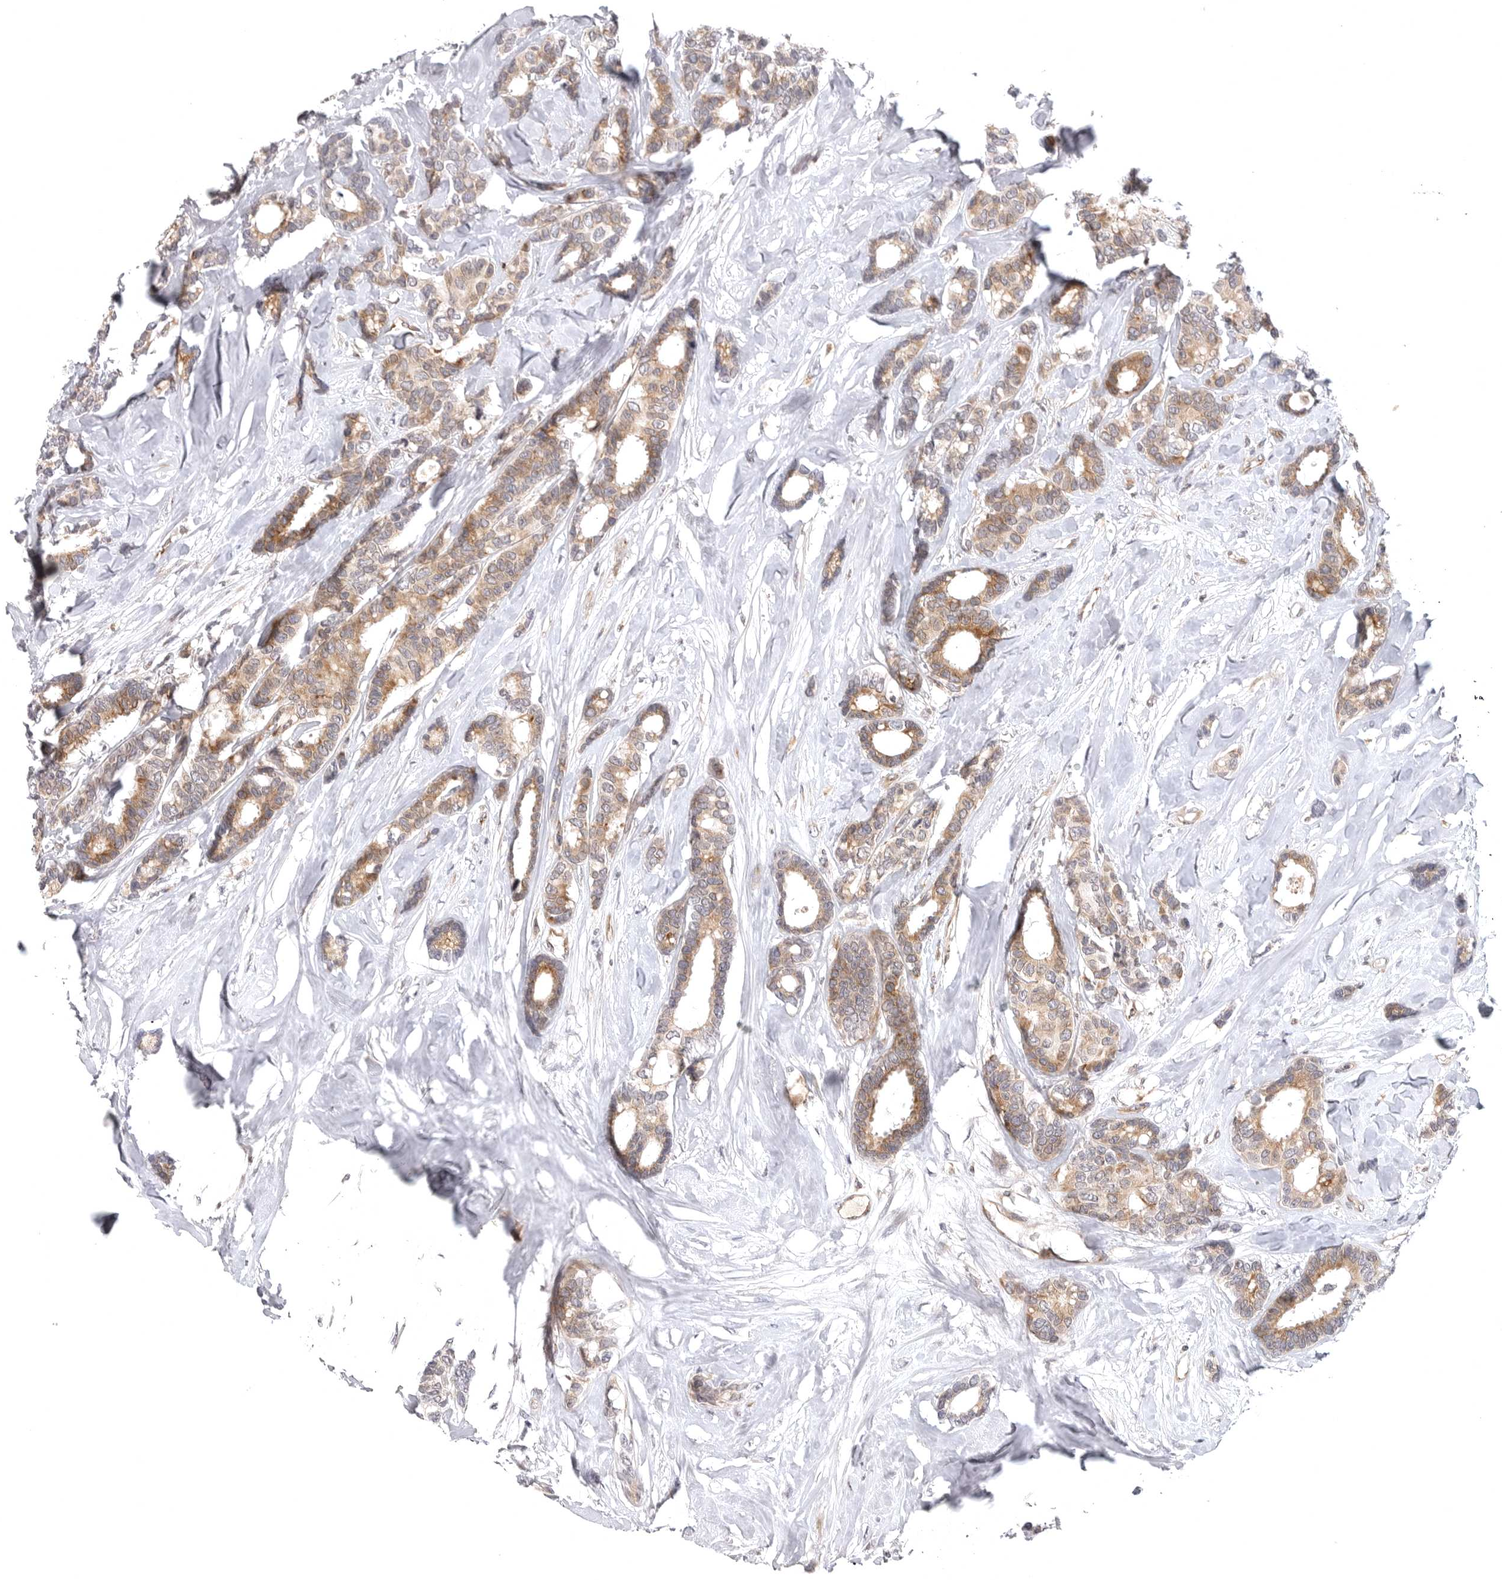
{"staining": {"intensity": "moderate", "quantity": ">75%", "location": "cytoplasmic/membranous"}, "tissue": "breast cancer", "cell_type": "Tumor cells", "image_type": "cancer", "snomed": [{"axis": "morphology", "description": "Duct carcinoma"}, {"axis": "topography", "description": "Breast"}], "caption": "Immunohistochemistry (IHC) of breast intraductal carcinoma demonstrates medium levels of moderate cytoplasmic/membranous expression in about >75% of tumor cells.", "gene": "CD300LD", "patient": {"sex": "female", "age": 87}}